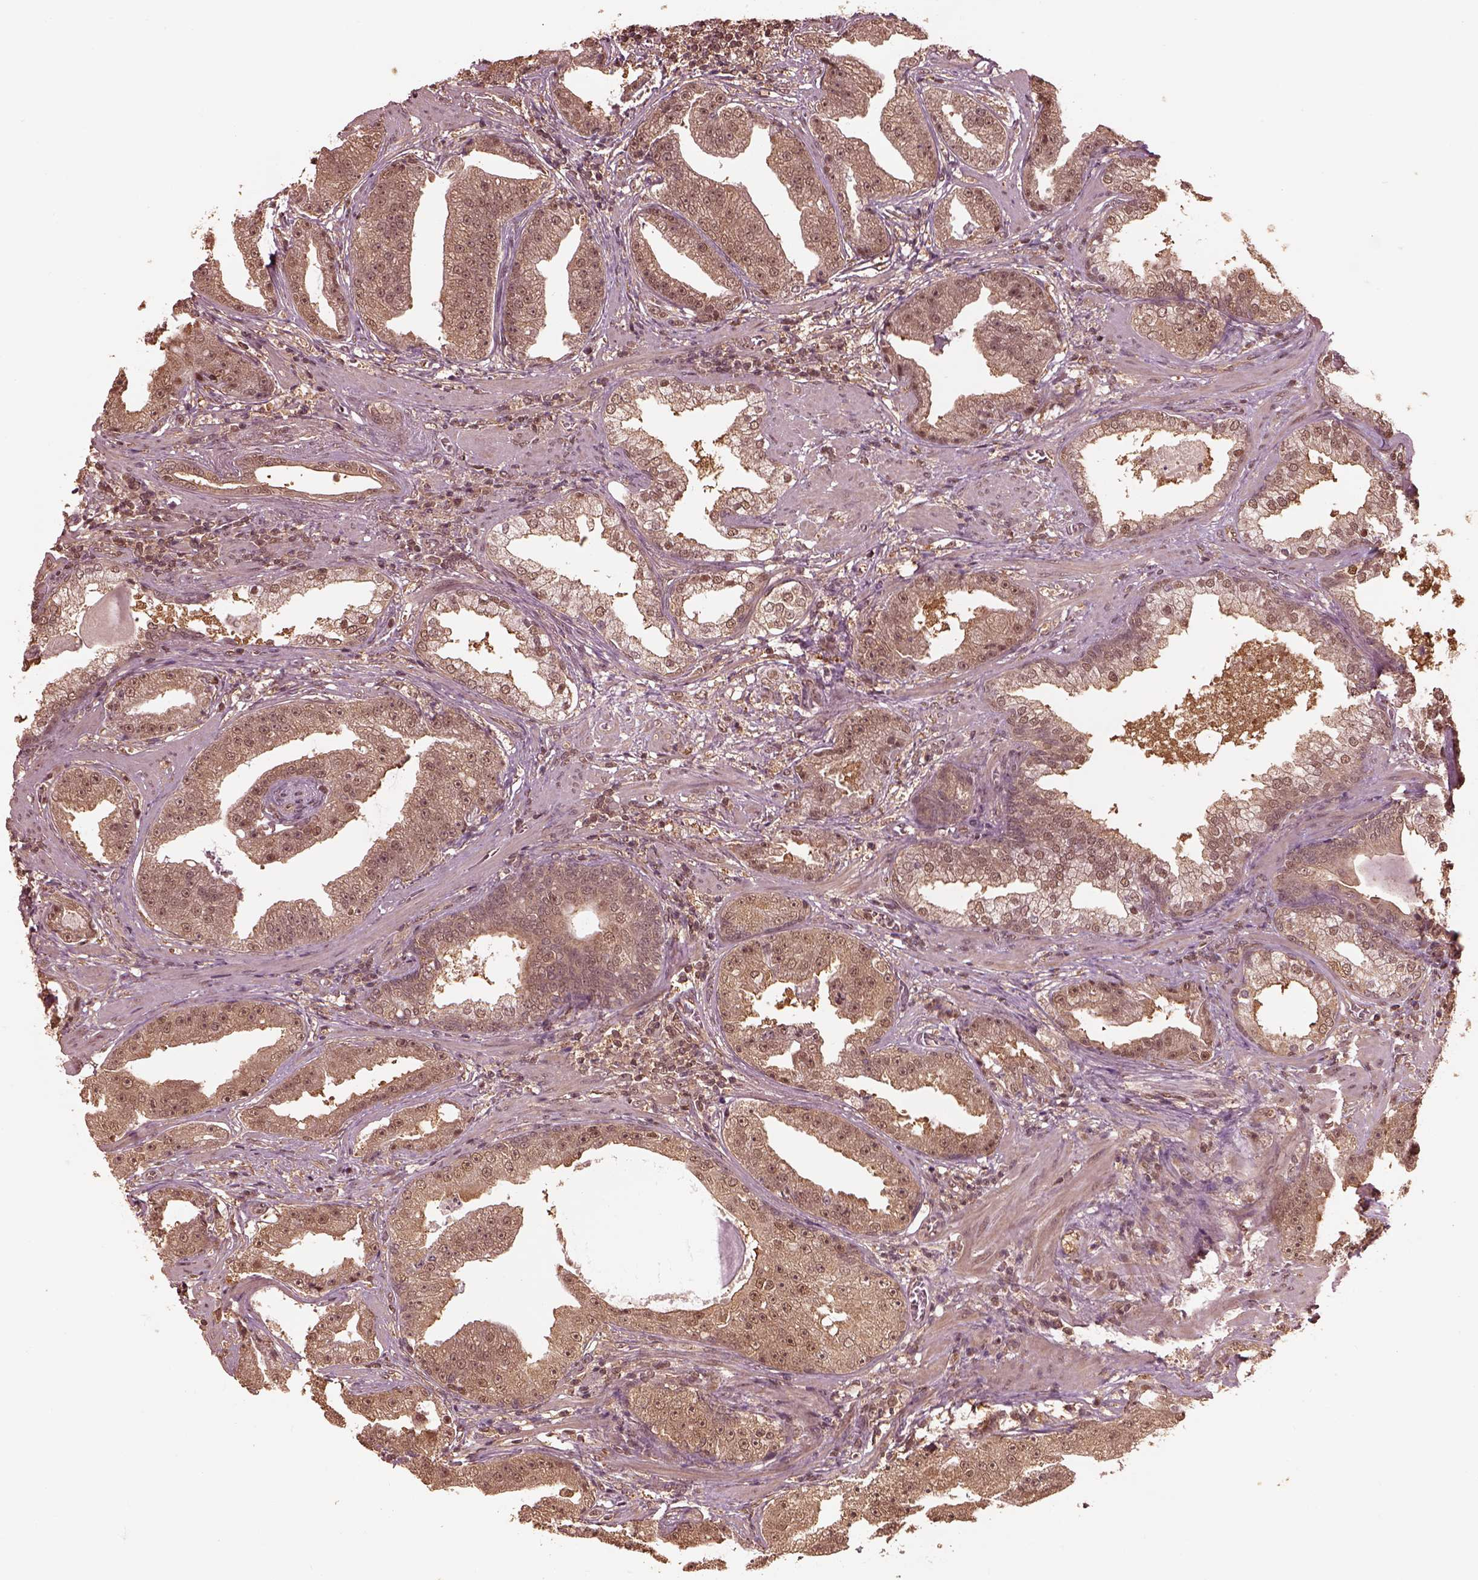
{"staining": {"intensity": "weak", "quantity": "25%-75%", "location": "cytoplasmic/membranous"}, "tissue": "prostate cancer", "cell_type": "Tumor cells", "image_type": "cancer", "snomed": [{"axis": "morphology", "description": "Adenocarcinoma, Low grade"}, {"axis": "topography", "description": "Prostate"}], "caption": "Adenocarcinoma (low-grade) (prostate) stained with a protein marker reveals weak staining in tumor cells.", "gene": "PSMC5", "patient": {"sex": "male", "age": 62}}